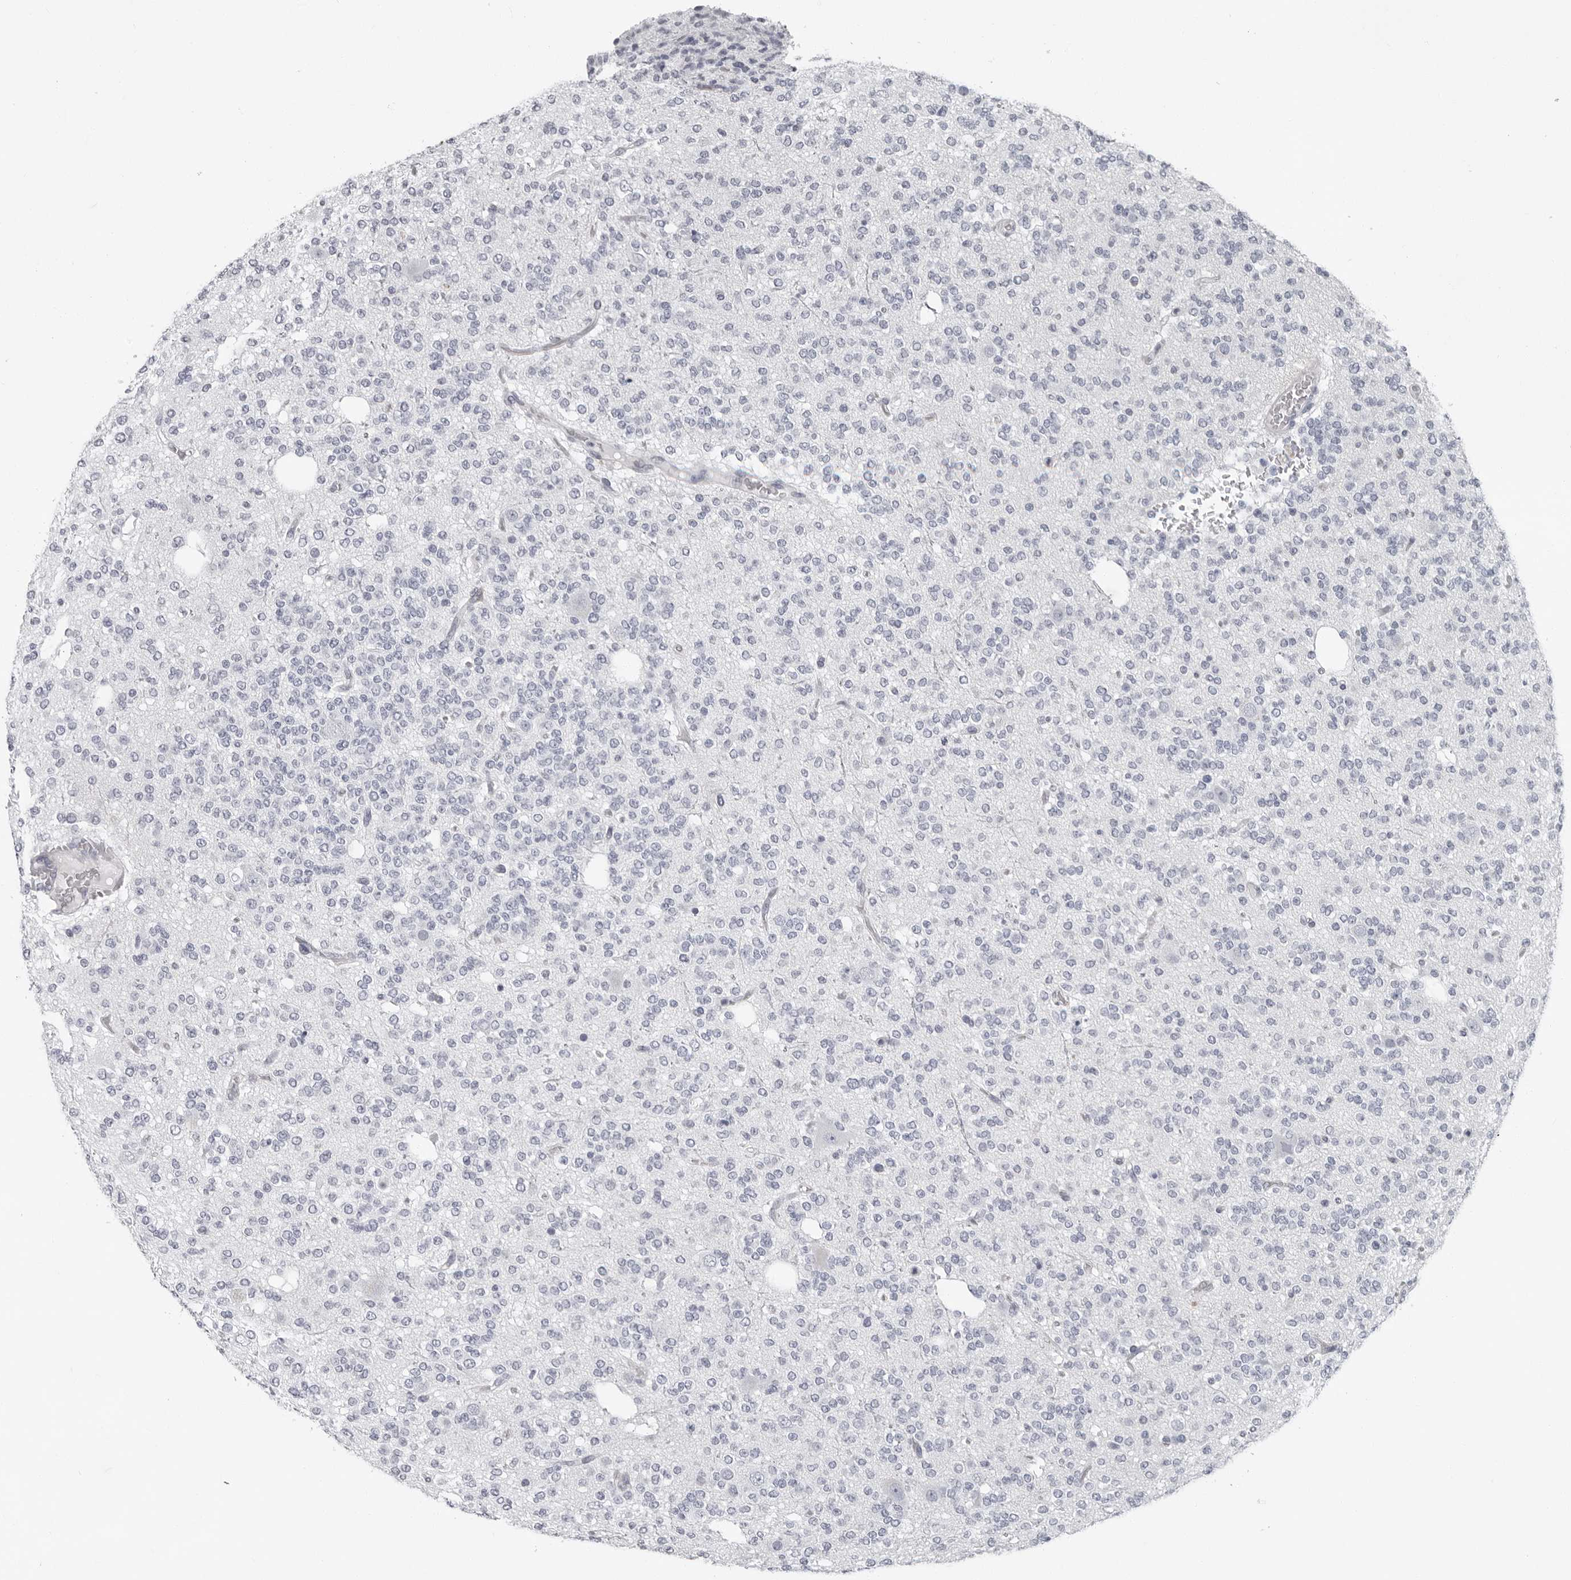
{"staining": {"intensity": "negative", "quantity": "none", "location": "none"}, "tissue": "glioma", "cell_type": "Tumor cells", "image_type": "cancer", "snomed": [{"axis": "morphology", "description": "Glioma, malignant, Low grade"}, {"axis": "topography", "description": "Brain"}], "caption": "Image shows no significant protein expression in tumor cells of glioma.", "gene": "CCDC28B", "patient": {"sex": "male", "age": 38}}